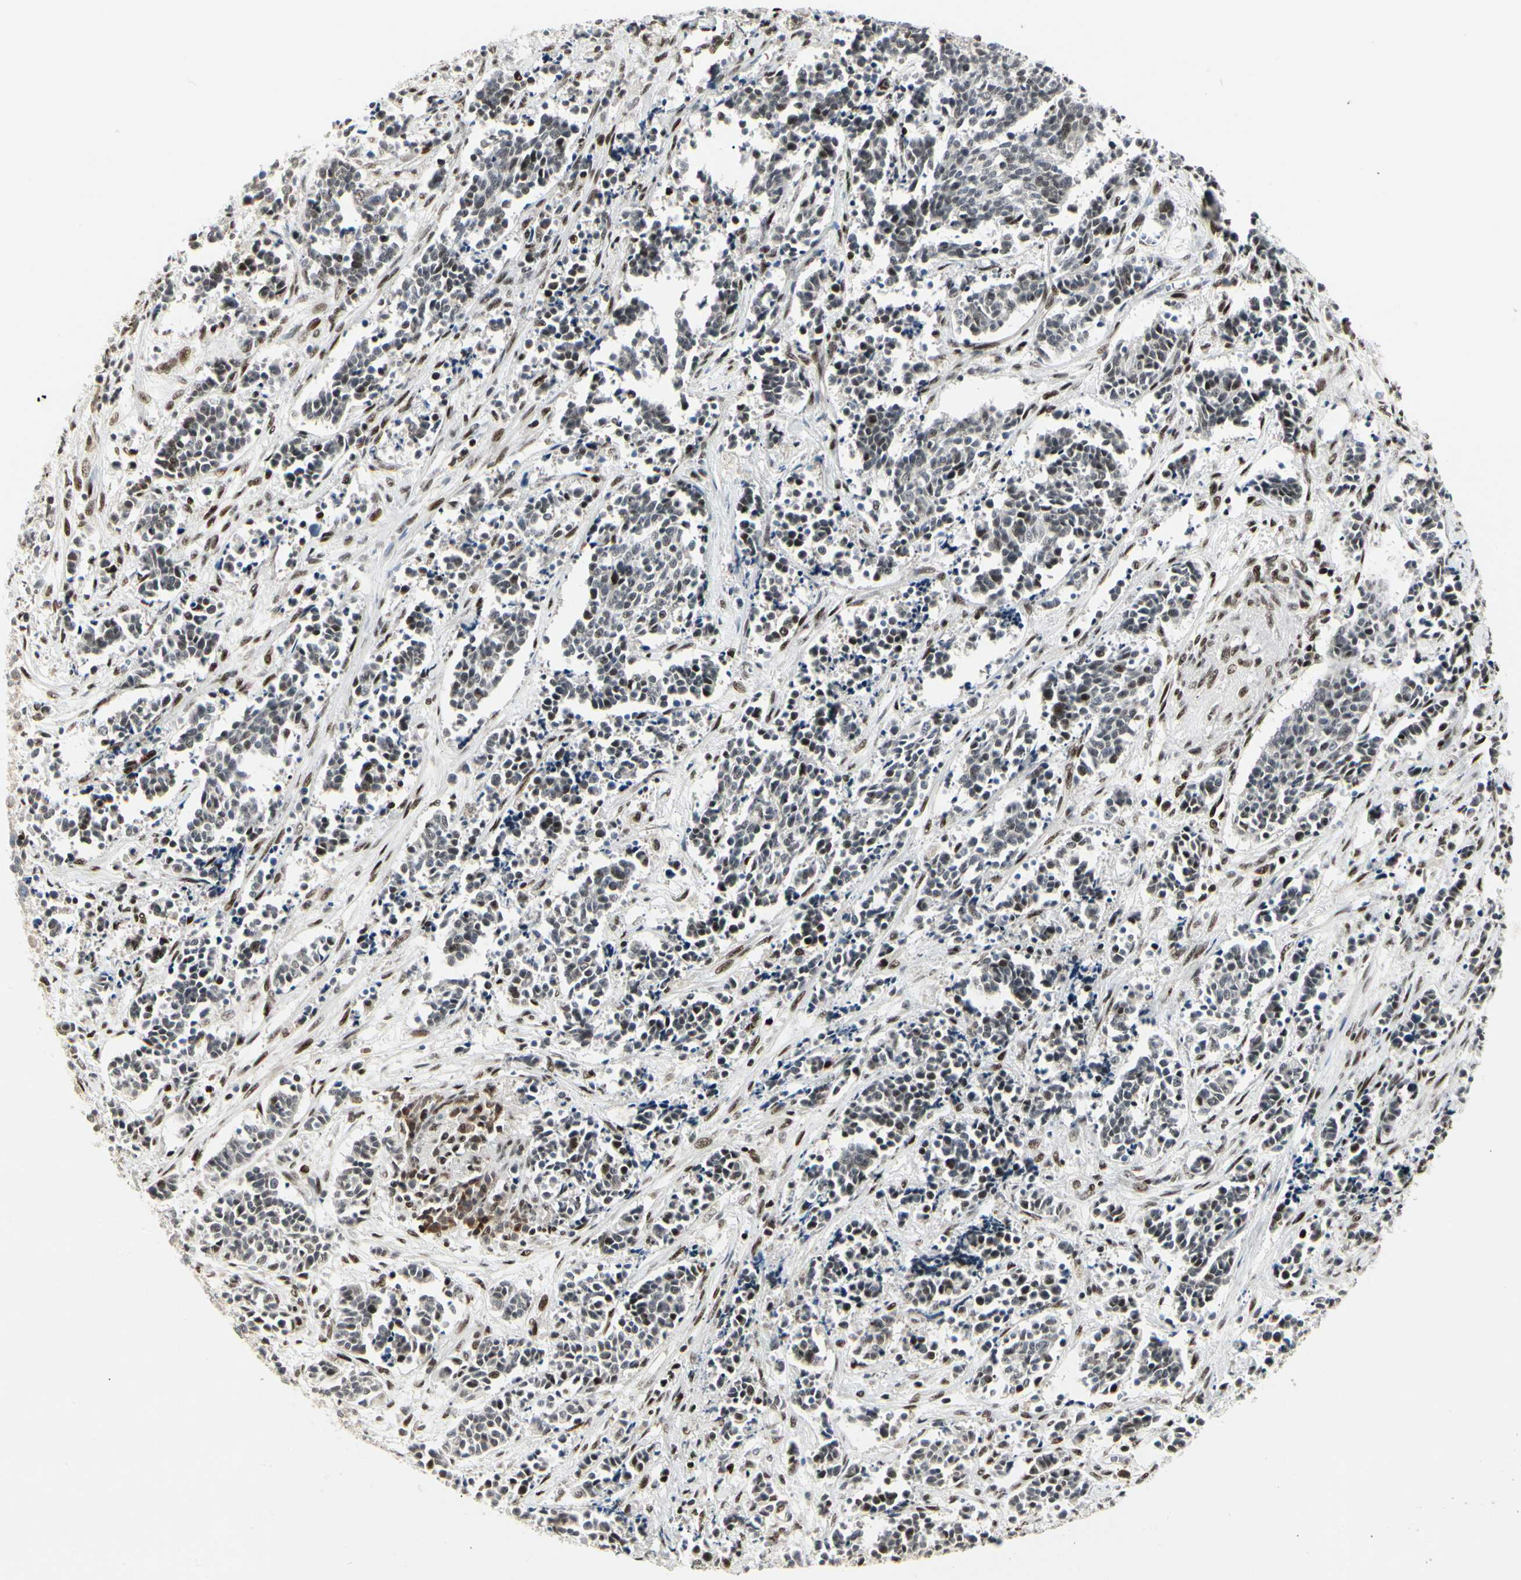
{"staining": {"intensity": "weak", "quantity": "25%-75%", "location": "nuclear"}, "tissue": "cervical cancer", "cell_type": "Tumor cells", "image_type": "cancer", "snomed": [{"axis": "morphology", "description": "Squamous cell carcinoma, NOS"}, {"axis": "topography", "description": "Cervix"}], "caption": "Immunohistochemistry (IHC) histopathology image of neoplastic tissue: cervical squamous cell carcinoma stained using IHC shows low levels of weak protein expression localized specifically in the nuclear of tumor cells, appearing as a nuclear brown color.", "gene": "FOXJ2", "patient": {"sex": "female", "age": 35}}